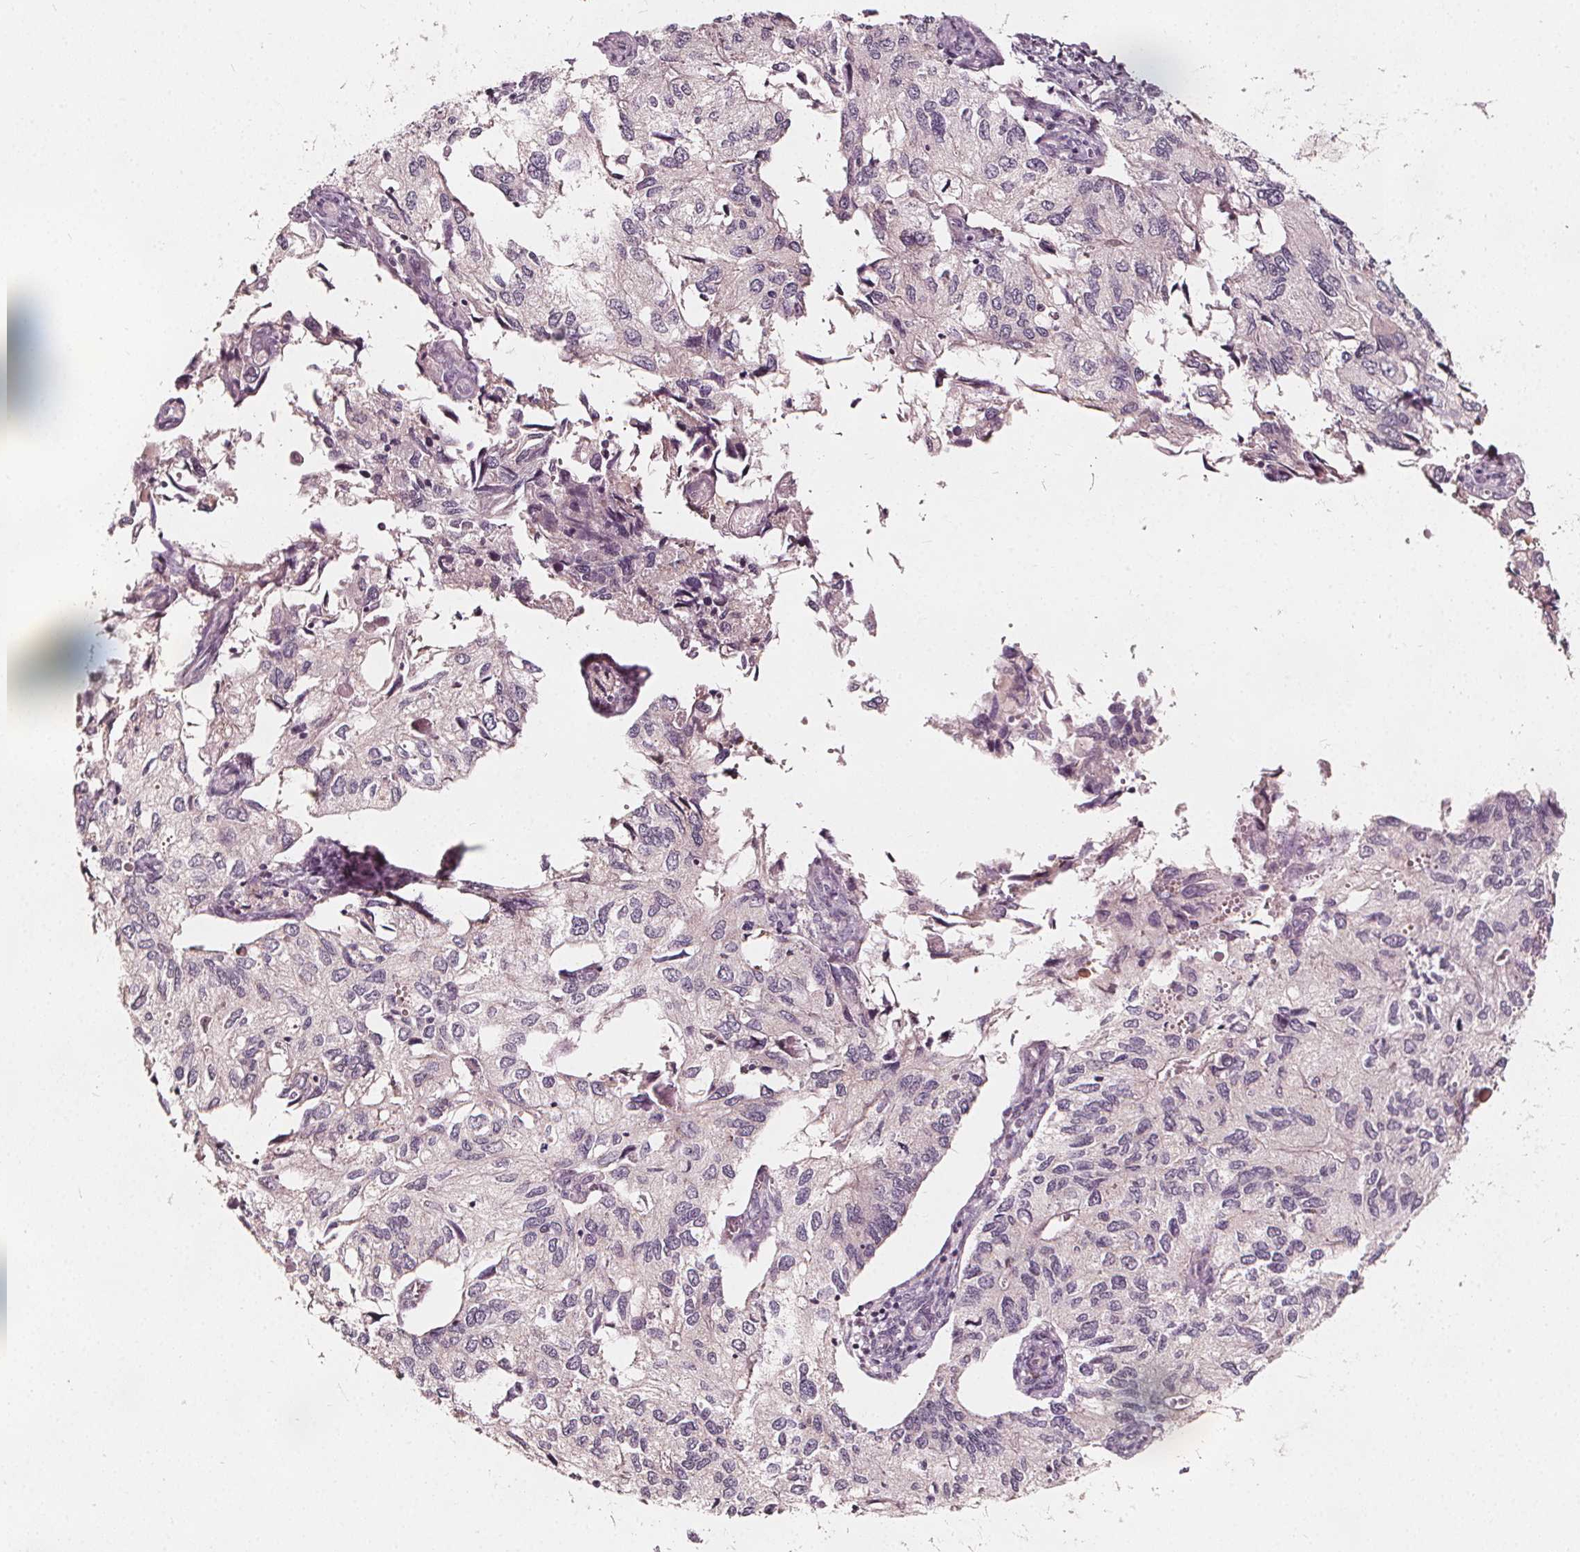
{"staining": {"intensity": "negative", "quantity": "none", "location": "none"}, "tissue": "endometrial cancer", "cell_type": "Tumor cells", "image_type": "cancer", "snomed": [{"axis": "morphology", "description": "Carcinoma, NOS"}, {"axis": "topography", "description": "Uterus"}], "caption": "The IHC photomicrograph has no significant expression in tumor cells of endometrial cancer tissue.", "gene": "NPC1L1", "patient": {"sex": "female", "age": 76}}